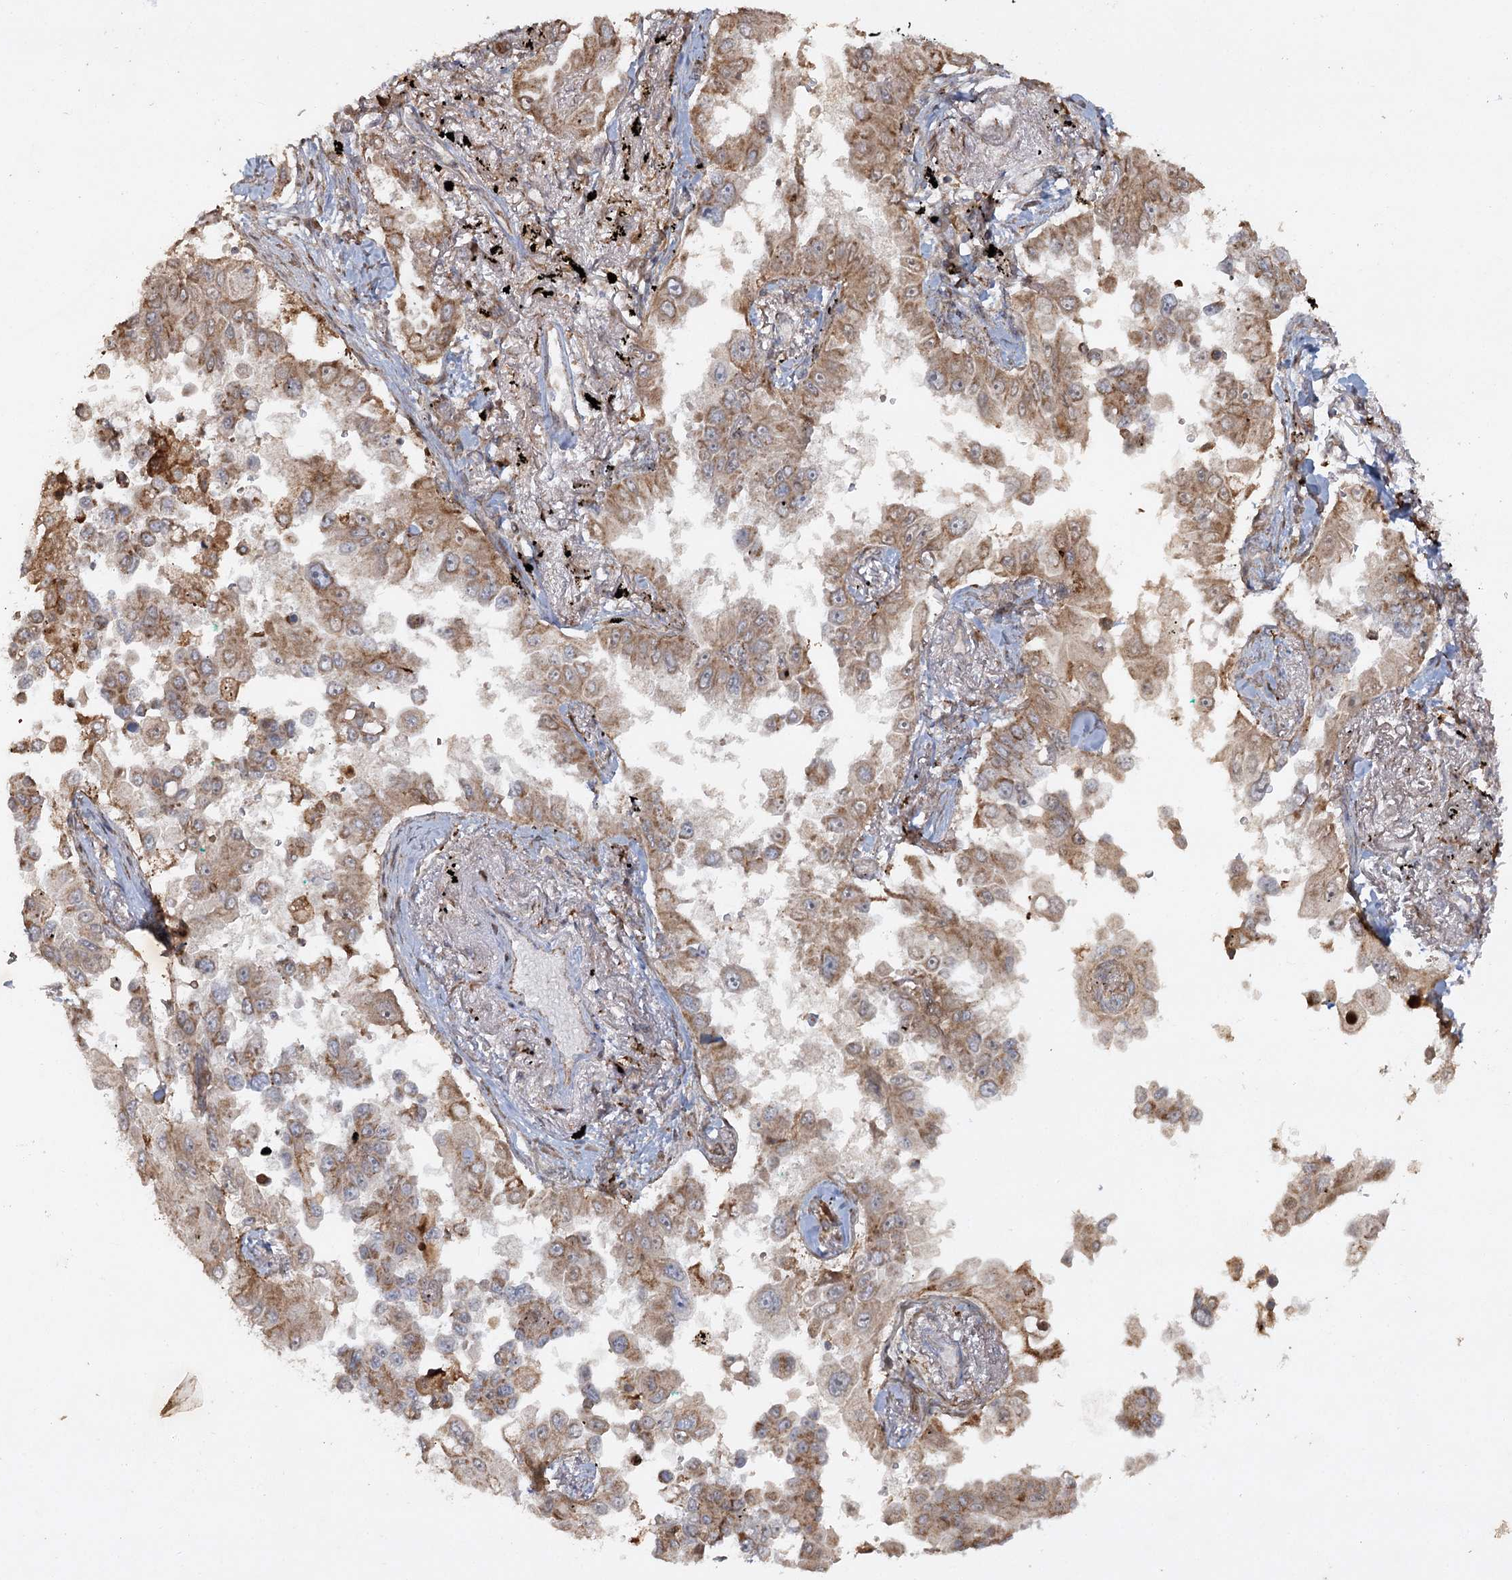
{"staining": {"intensity": "moderate", "quantity": ">75%", "location": "cytoplasmic/membranous"}, "tissue": "lung cancer", "cell_type": "Tumor cells", "image_type": "cancer", "snomed": [{"axis": "morphology", "description": "Adenocarcinoma, NOS"}, {"axis": "topography", "description": "Lung"}], "caption": "Immunohistochemistry (DAB) staining of lung adenocarcinoma demonstrates moderate cytoplasmic/membranous protein staining in about >75% of tumor cells.", "gene": "KBTBD4", "patient": {"sex": "female", "age": 67}}